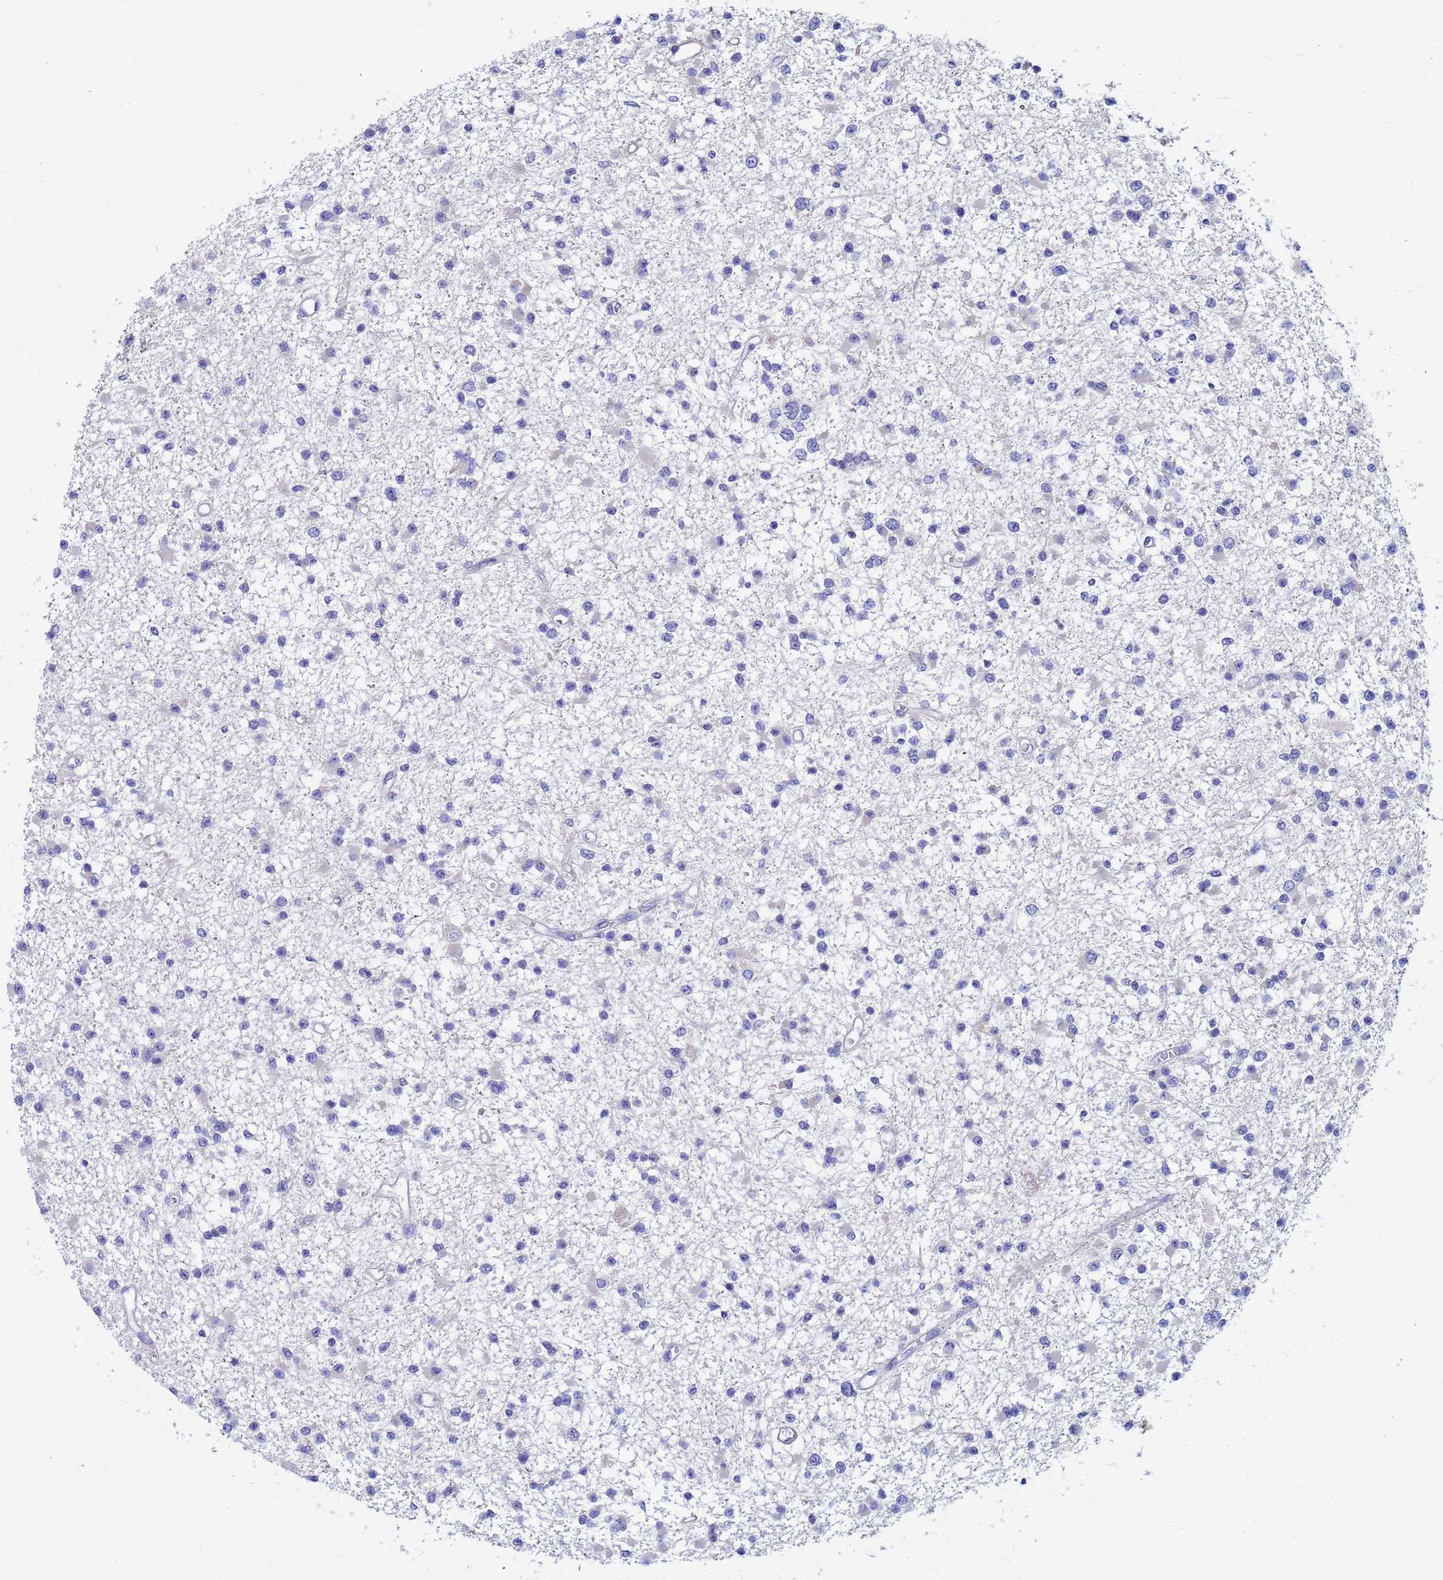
{"staining": {"intensity": "negative", "quantity": "none", "location": "none"}, "tissue": "glioma", "cell_type": "Tumor cells", "image_type": "cancer", "snomed": [{"axis": "morphology", "description": "Glioma, malignant, Low grade"}, {"axis": "topography", "description": "Brain"}], "caption": "DAB (3,3'-diaminobenzidine) immunohistochemical staining of human malignant low-grade glioma shows no significant staining in tumor cells.", "gene": "UBE2O", "patient": {"sex": "female", "age": 22}}